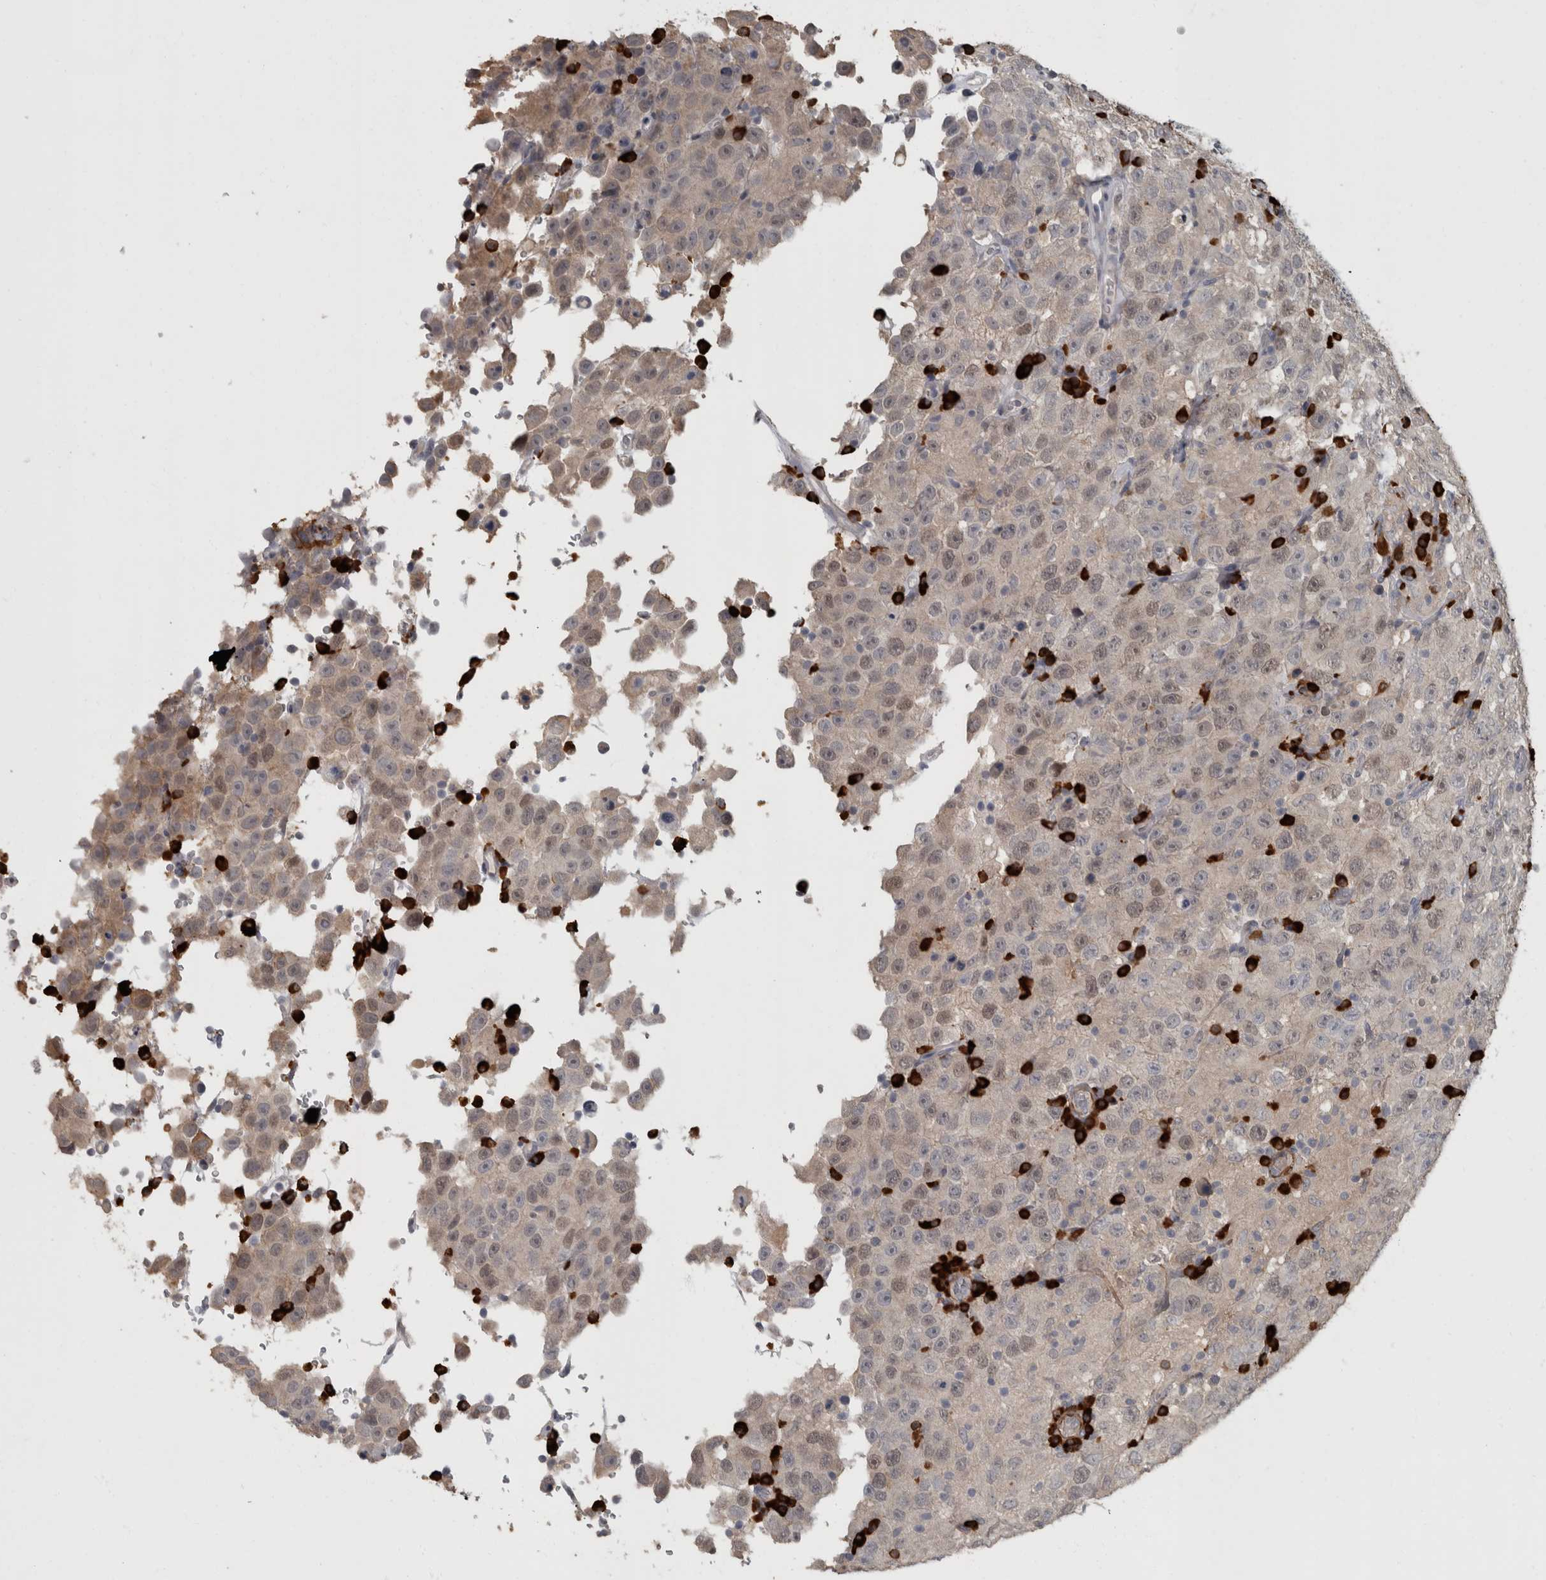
{"staining": {"intensity": "weak", "quantity": "25%-75%", "location": "nuclear"}, "tissue": "testis cancer", "cell_type": "Tumor cells", "image_type": "cancer", "snomed": [{"axis": "morphology", "description": "Seminoma, NOS"}, {"axis": "topography", "description": "Testis"}], "caption": "A brown stain shows weak nuclear positivity of a protein in human testis seminoma tumor cells.", "gene": "MASTL", "patient": {"sex": "male", "age": 41}}